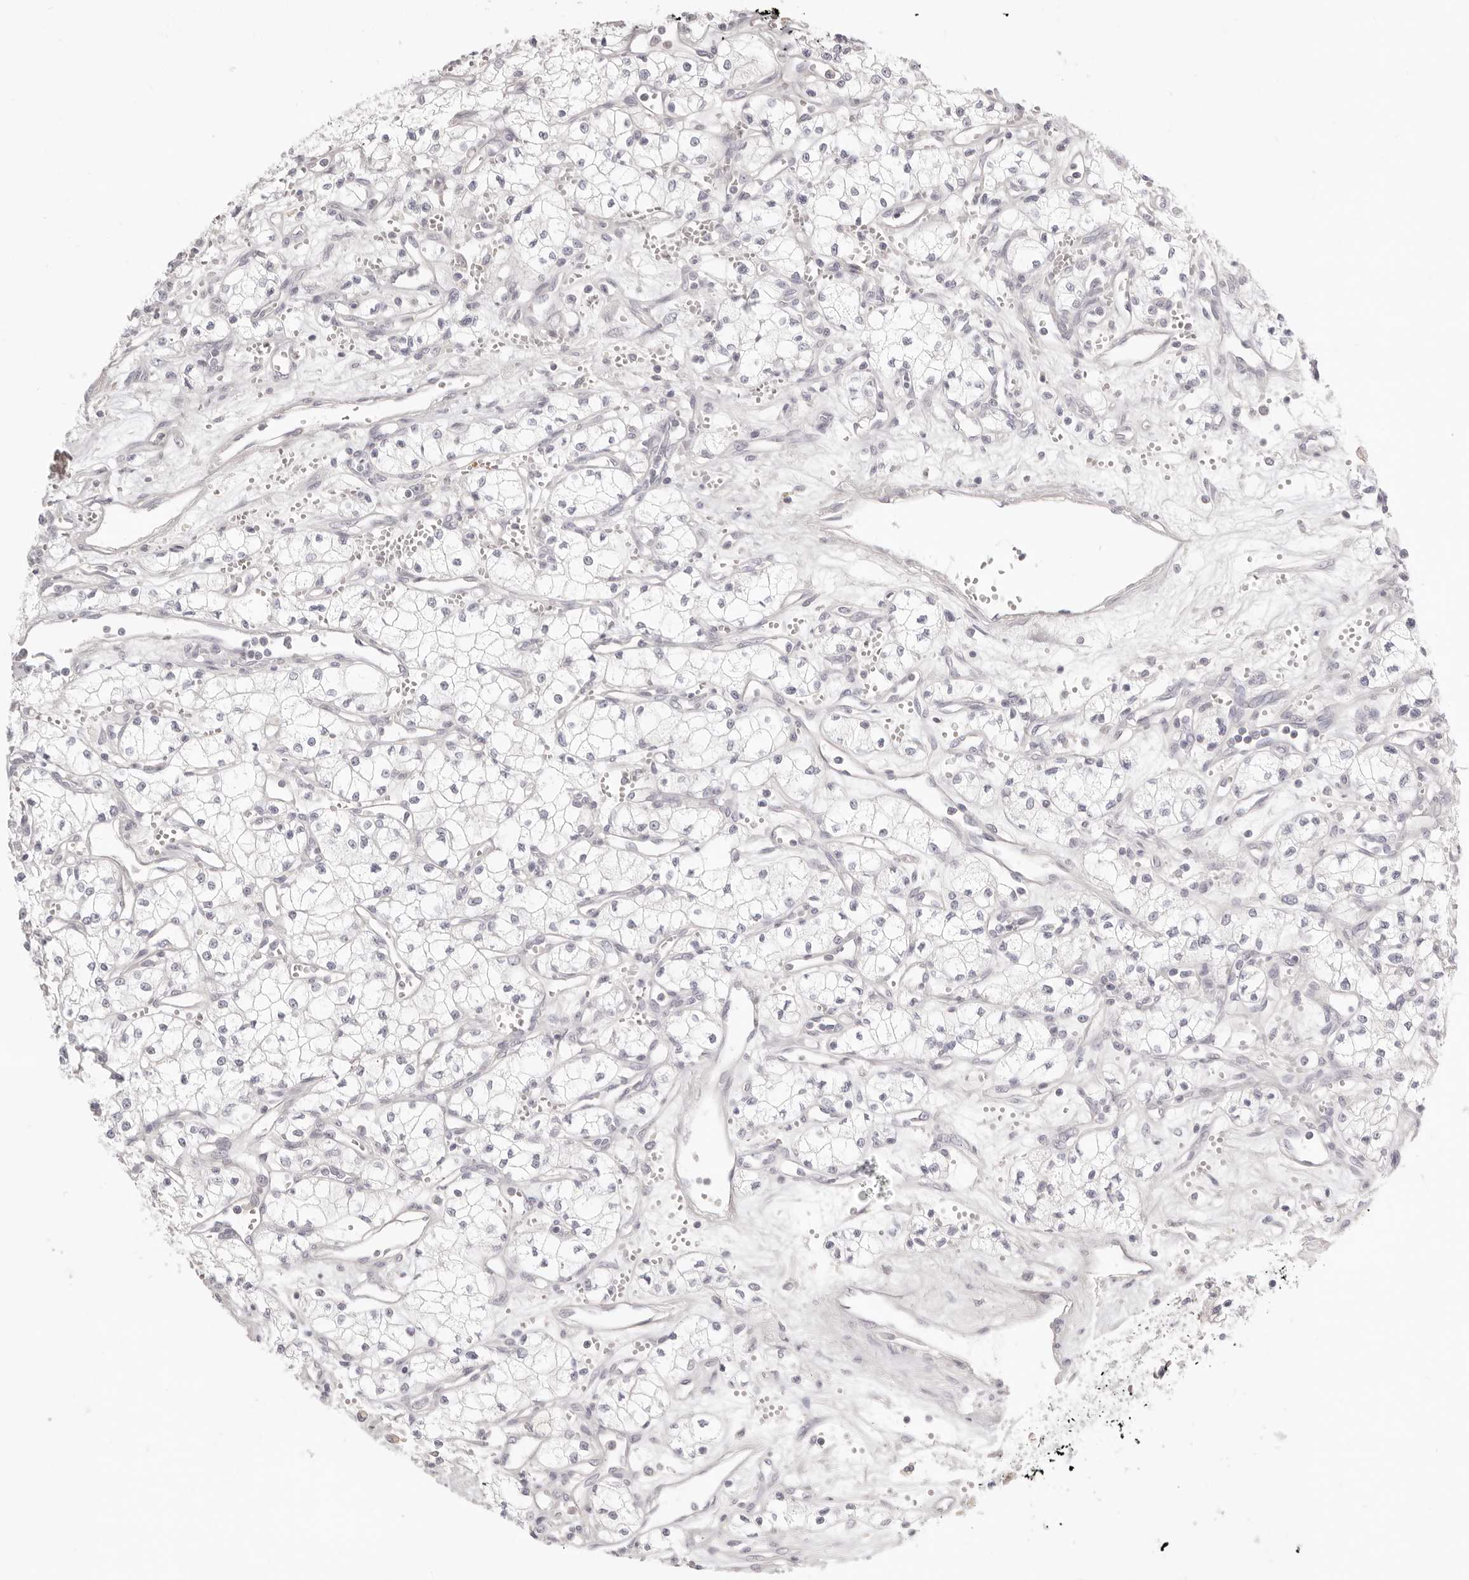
{"staining": {"intensity": "negative", "quantity": "none", "location": "none"}, "tissue": "renal cancer", "cell_type": "Tumor cells", "image_type": "cancer", "snomed": [{"axis": "morphology", "description": "Adenocarcinoma, NOS"}, {"axis": "topography", "description": "Kidney"}], "caption": "High magnification brightfield microscopy of renal cancer stained with DAB (3,3'-diaminobenzidine) (brown) and counterstained with hematoxylin (blue): tumor cells show no significant expression.", "gene": "FABP1", "patient": {"sex": "male", "age": 59}}